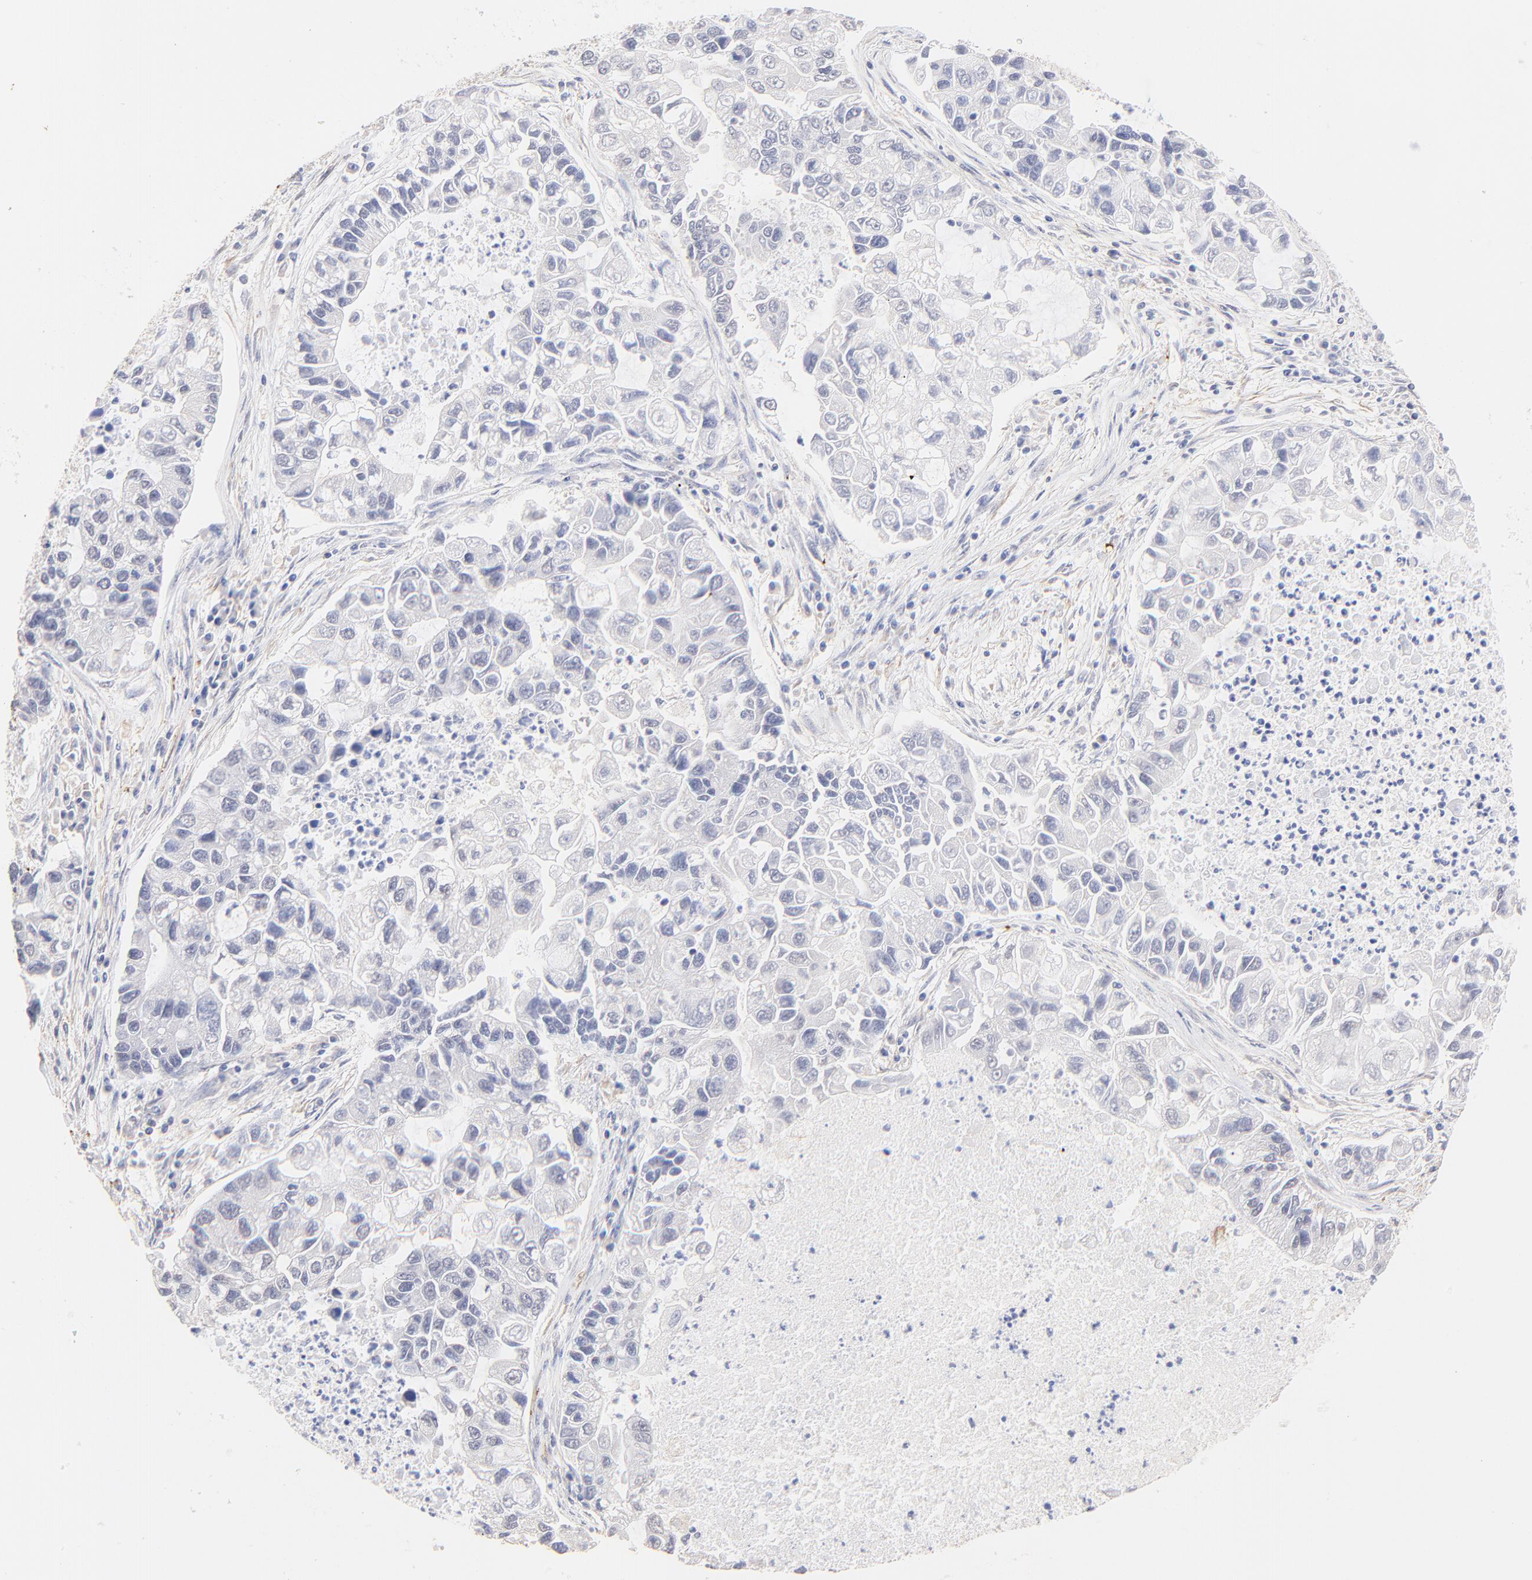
{"staining": {"intensity": "negative", "quantity": "none", "location": "none"}, "tissue": "lung cancer", "cell_type": "Tumor cells", "image_type": "cancer", "snomed": [{"axis": "morphology", "description": "Adenocarcinoma, NOS"}, {"axis": "topography", "description": "Lung"}], "caption": "Tumor cells show no significant protein staining in lung cancer (adenocarcinoma). Brightfield microscopy of immunohistochemistry (IHC) stained with DAB (3,3'-diaminobenzidine) (brown) and hematoxylin (blue), captured at high magnification.", "gene": "ACTRT1", "patient": {"sex": "female", "age": 51}}